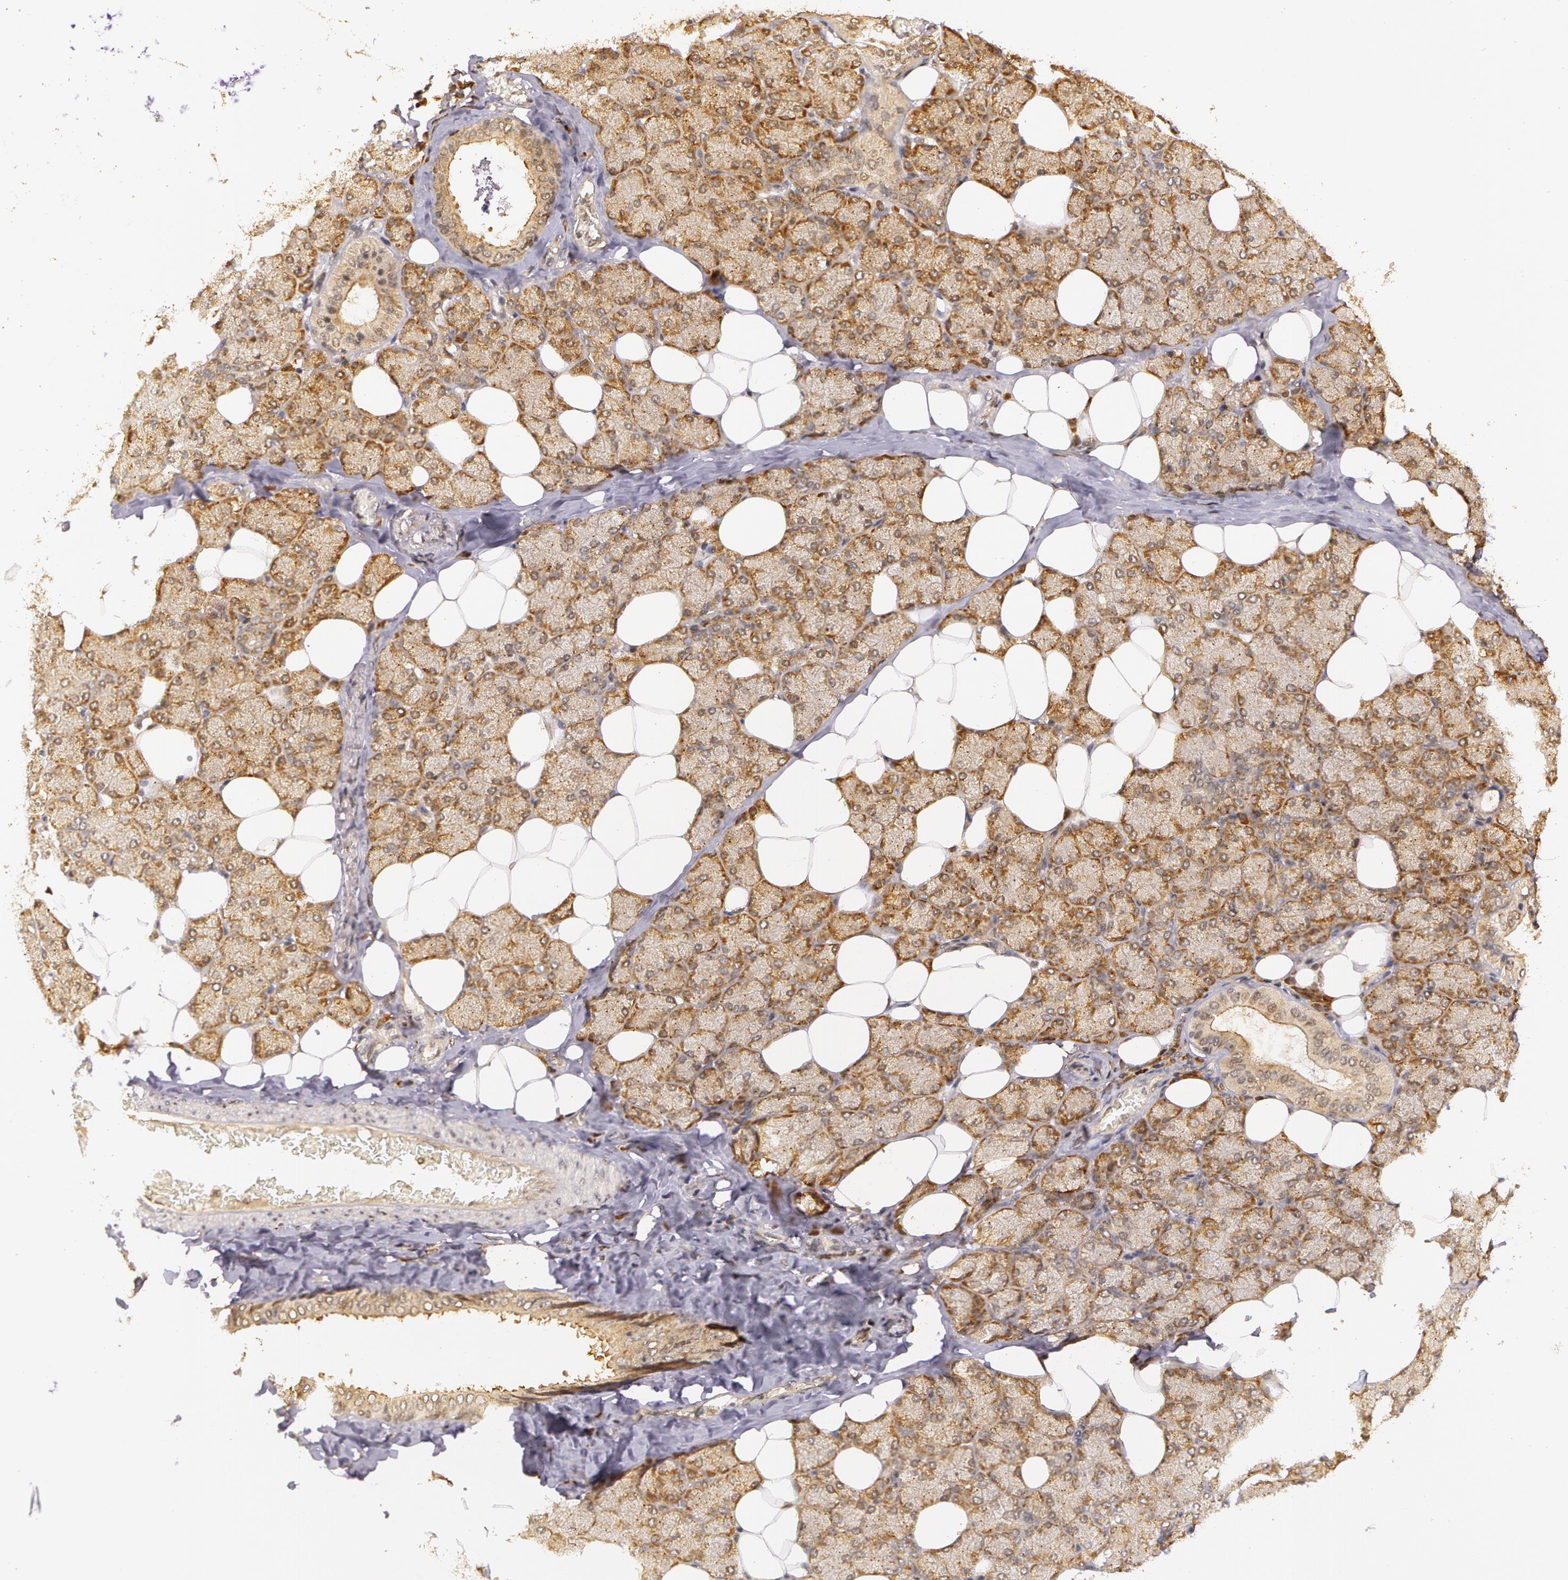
{"staining": {"intensity": "moderate", "quantity": ">75%", "location": "cytoplasmic/membranous"}, "tissue": "salivary gland", "cell_type": "Glandular cells", "image_type": "normal", "snomed": [{"axis": "morphology", "description": "Normal tissue, NOS"}, {"axis": "topography", "description": "Lymph node"}, {"axis": "topography", "description": "Salivary gland"}], "caption": "Immunohistochemistry staining of normal salivary gland, which displays medium levels of moderate cytoplasmic/membranous expression in about >75% of glandular cells indicating moderate cytoplasmic/membranous protein staining. The staining was performed using DAB (brown) for protein detection and nuclei were counterstained in hematoxylin (blue).", "gene": "ASCC2", "patient": {"sex": "male", "age": 8}}